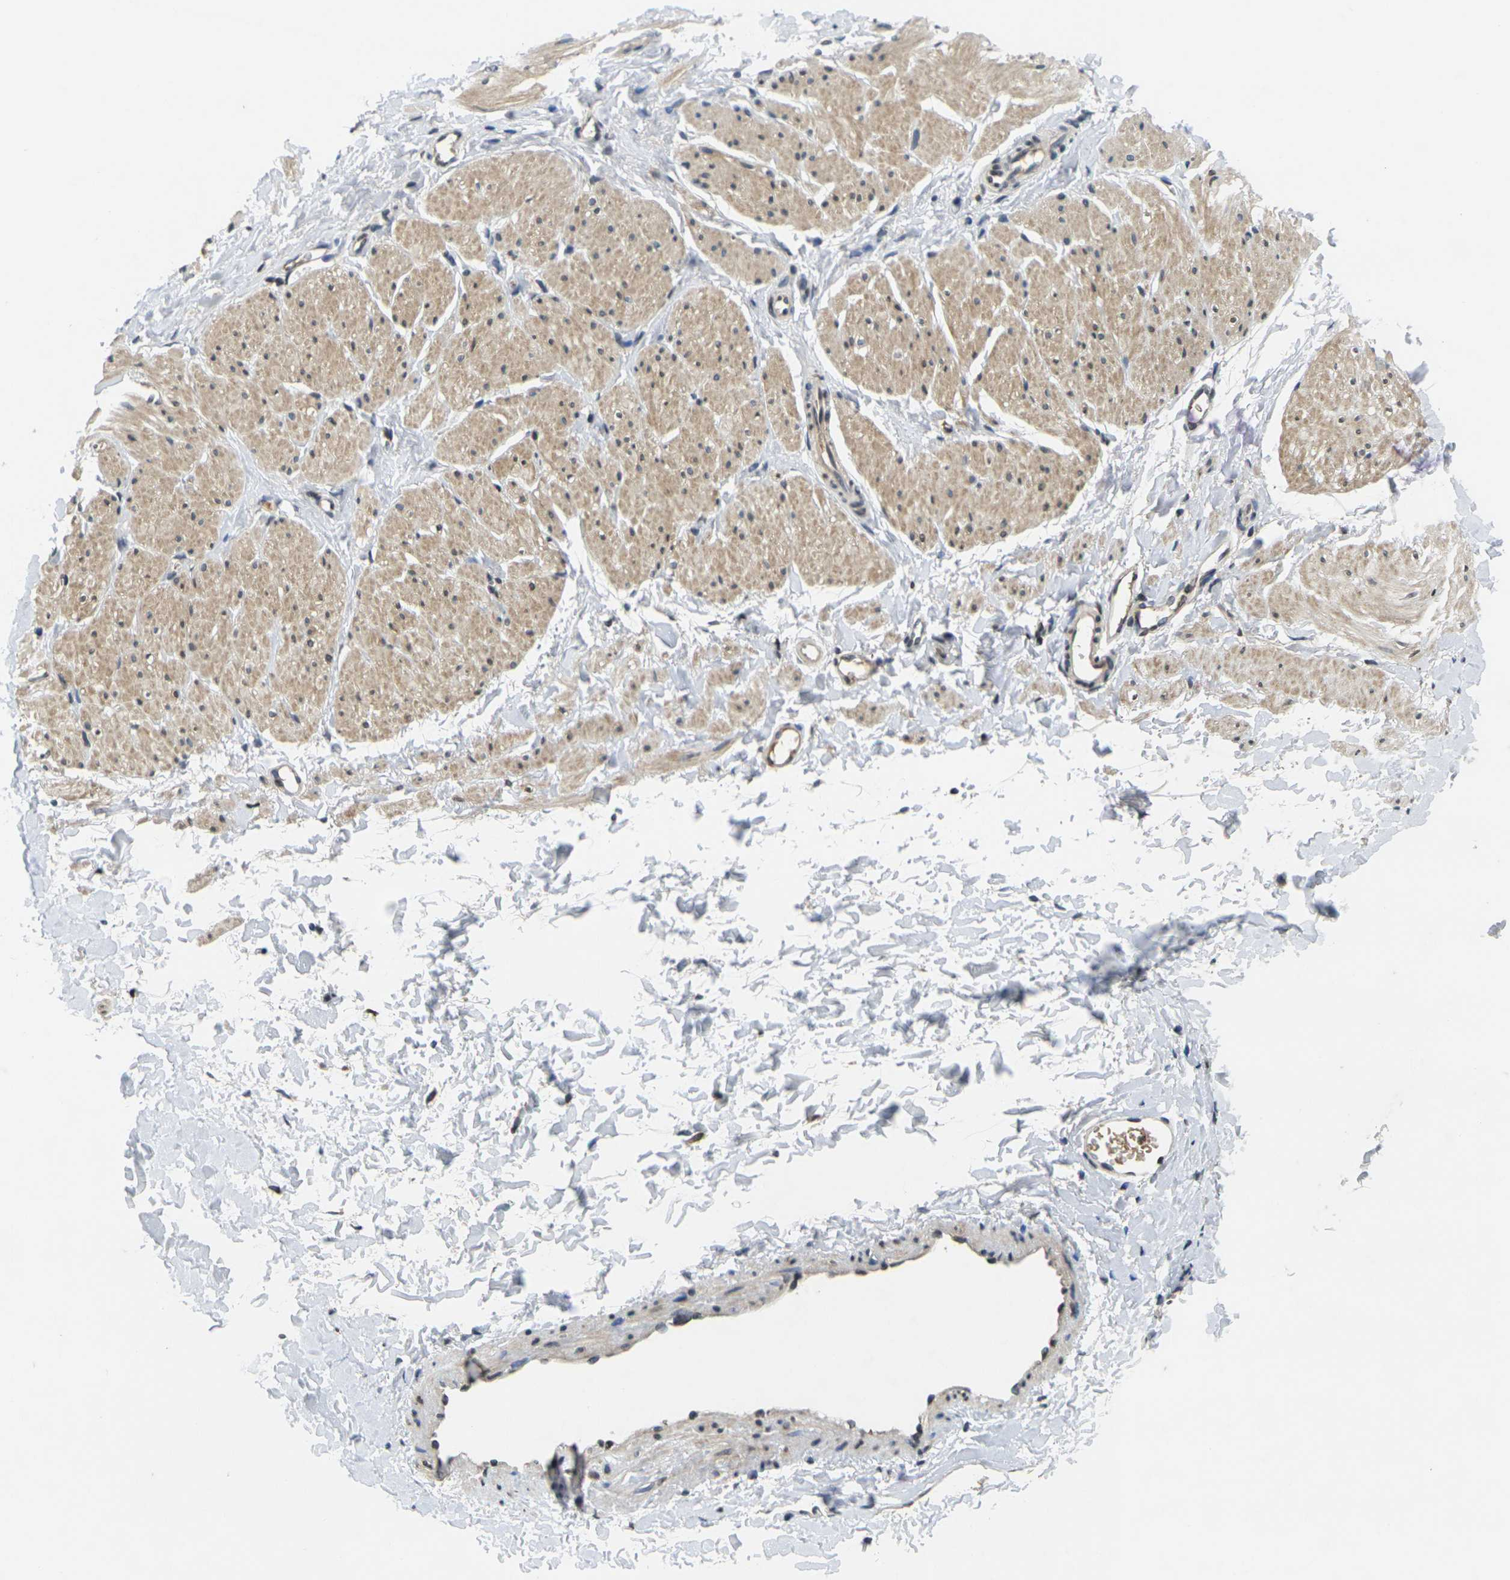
{"staining": {"intensity": "weak", "quantity": "25%-75%", "location": "cytoplasmic/membranous"}, "tissue": "smooth muscle", "cell_type": "Smooth muscle cells", "image_type": "normal", "snomed": [{"axis": "morphology", "description": "Normal tissue, NOS"}, {"axis": "topography", "description": "Smooth muscle"}], "caption": "An IHC image of benign tissue is shown. Protein staining in brown labels weak cytoplasmic/membranous positivity in smooth muscle within smooth muscle cells. (brown staining indicates protein expression, while blue staining denotes nuclei).", "gene": "C1QC", "patient": {"sex": "male", "age": 16}}